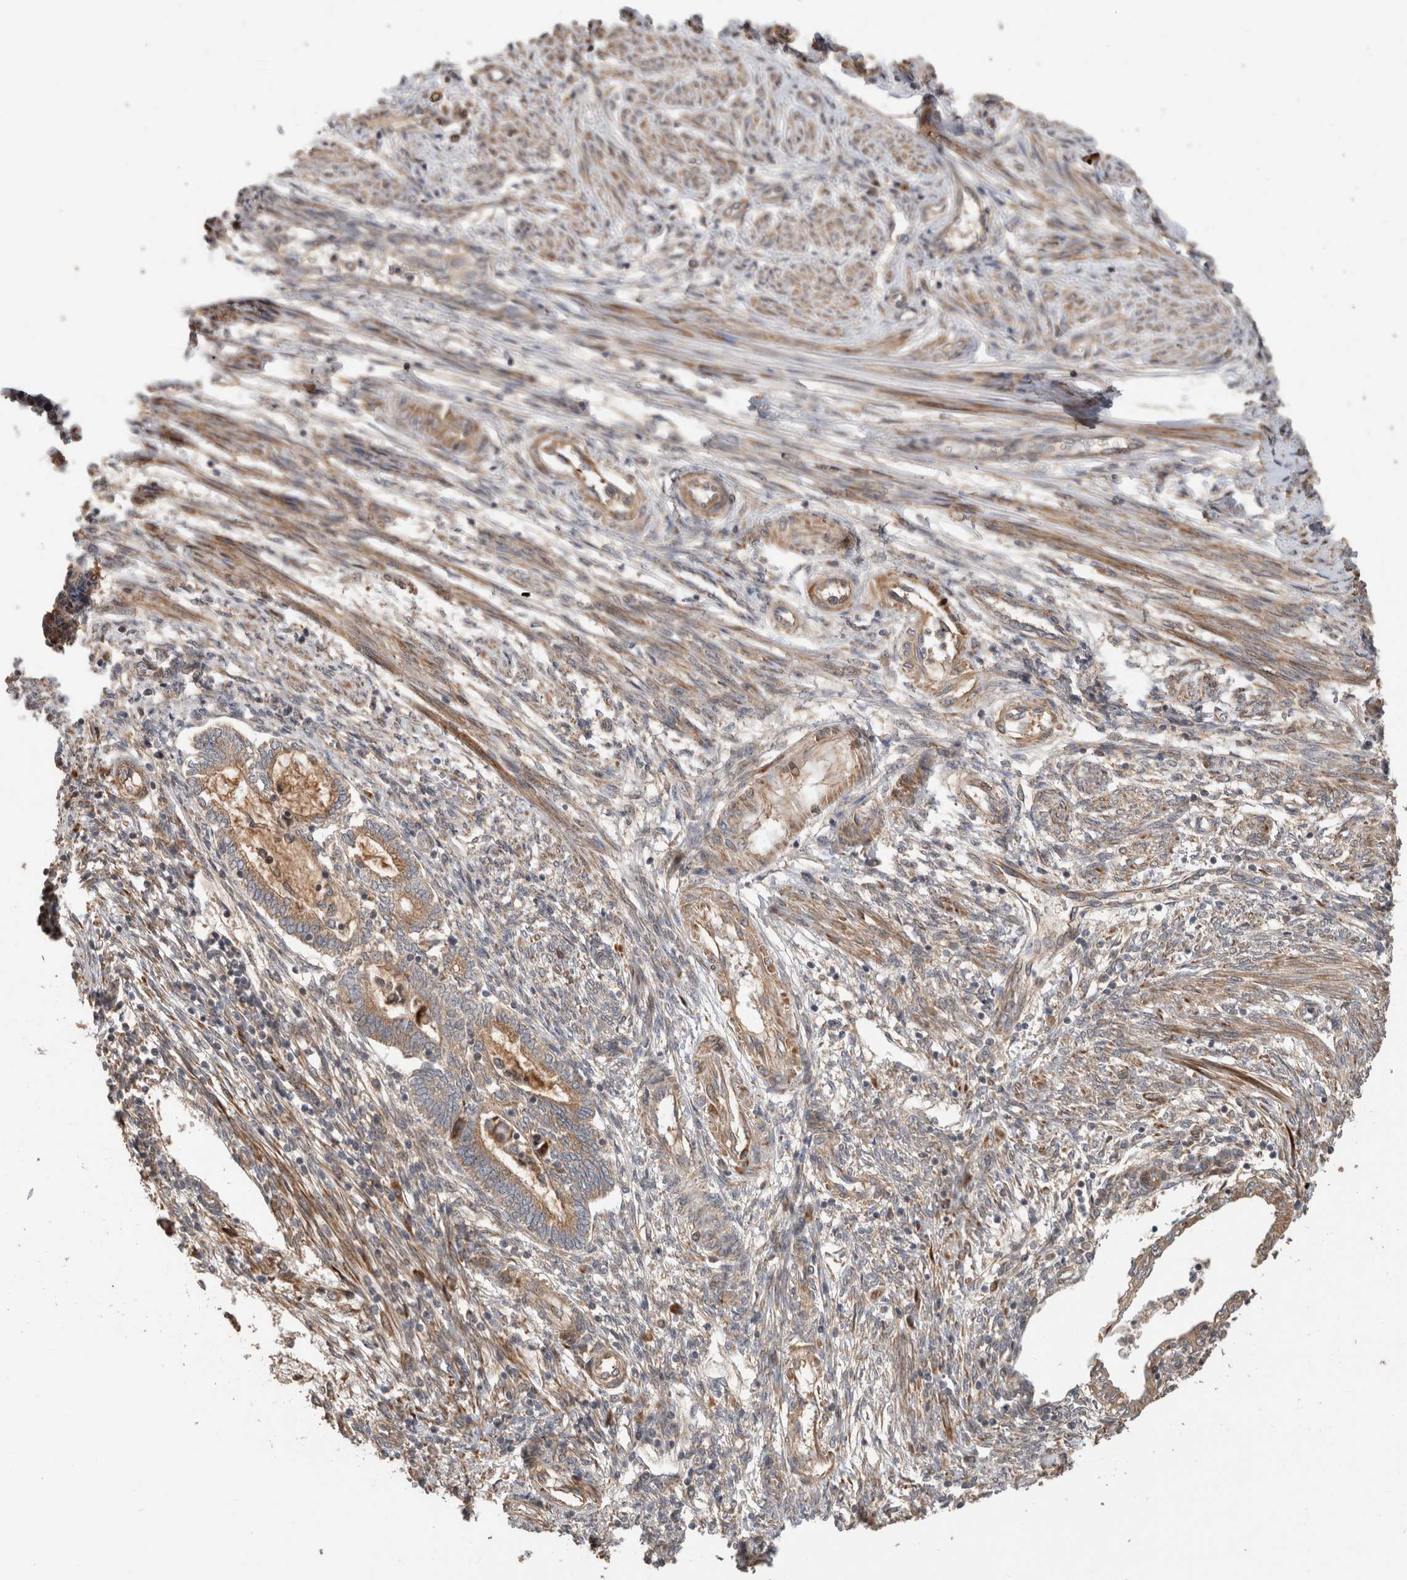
{"staining": {"intensity": "moderate", "quantity": ">75%", "location": "cytoplasmic/membranous"}, "tissue": "endometrial cancer", "cell_type": "Tumor cells", "image_type": "cancer", "snomed": [{"axis": "morphology", "description": "Adenocarcinoma, NOS"}, {"axis": "topography", "description": "Endometrium"}], "caption": "This is an image of IHC staining of adenocarcinoma (endometrial), which shows moderate staining in the cytoplasmic/membranous of tumor cells.", "gene": "PCDHB15", "patient": {"sex": "female", "age": 32}}